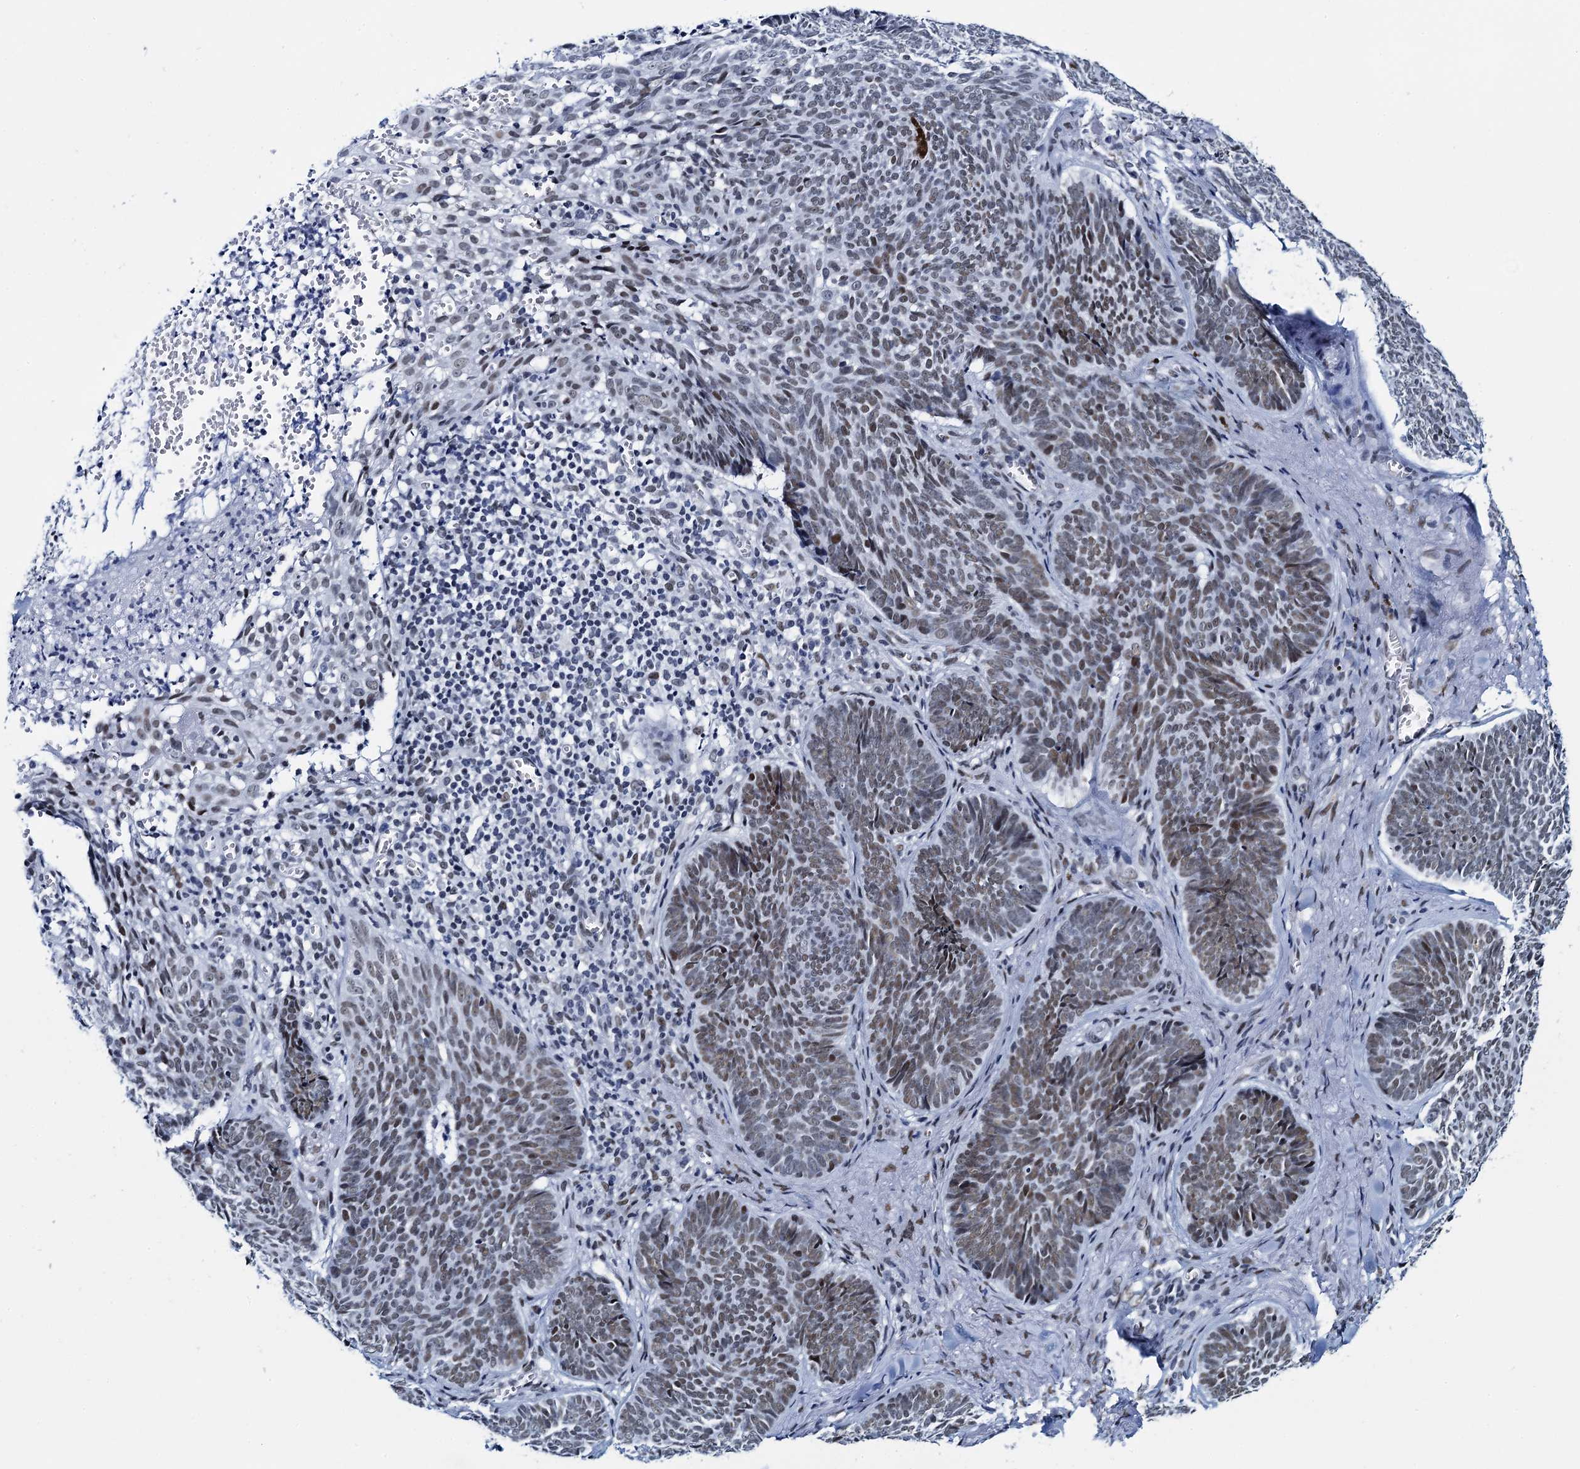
{"staining": {"intensity": "weak", "quantity": "25%-75%", "location": "nuclear"}, "tissue": "skin cancer", "cell_type": "Tumor cells", "image_type": "cancer", "snomed": [{"axis": "morphology", "description": "Basal cell carcinoma"}, {"axis": "topography", "description": "Skin"}], "caption": "An image of skin cancer (basal cell carcinoma) stained for a protein exhibits weak nuclear brown staining in tumor cells. (Brightfield microscopy of DAB IHC at high magnification).", "gene": "HNRNPUL2", "patient": {"sex": "female", "age": 74}}